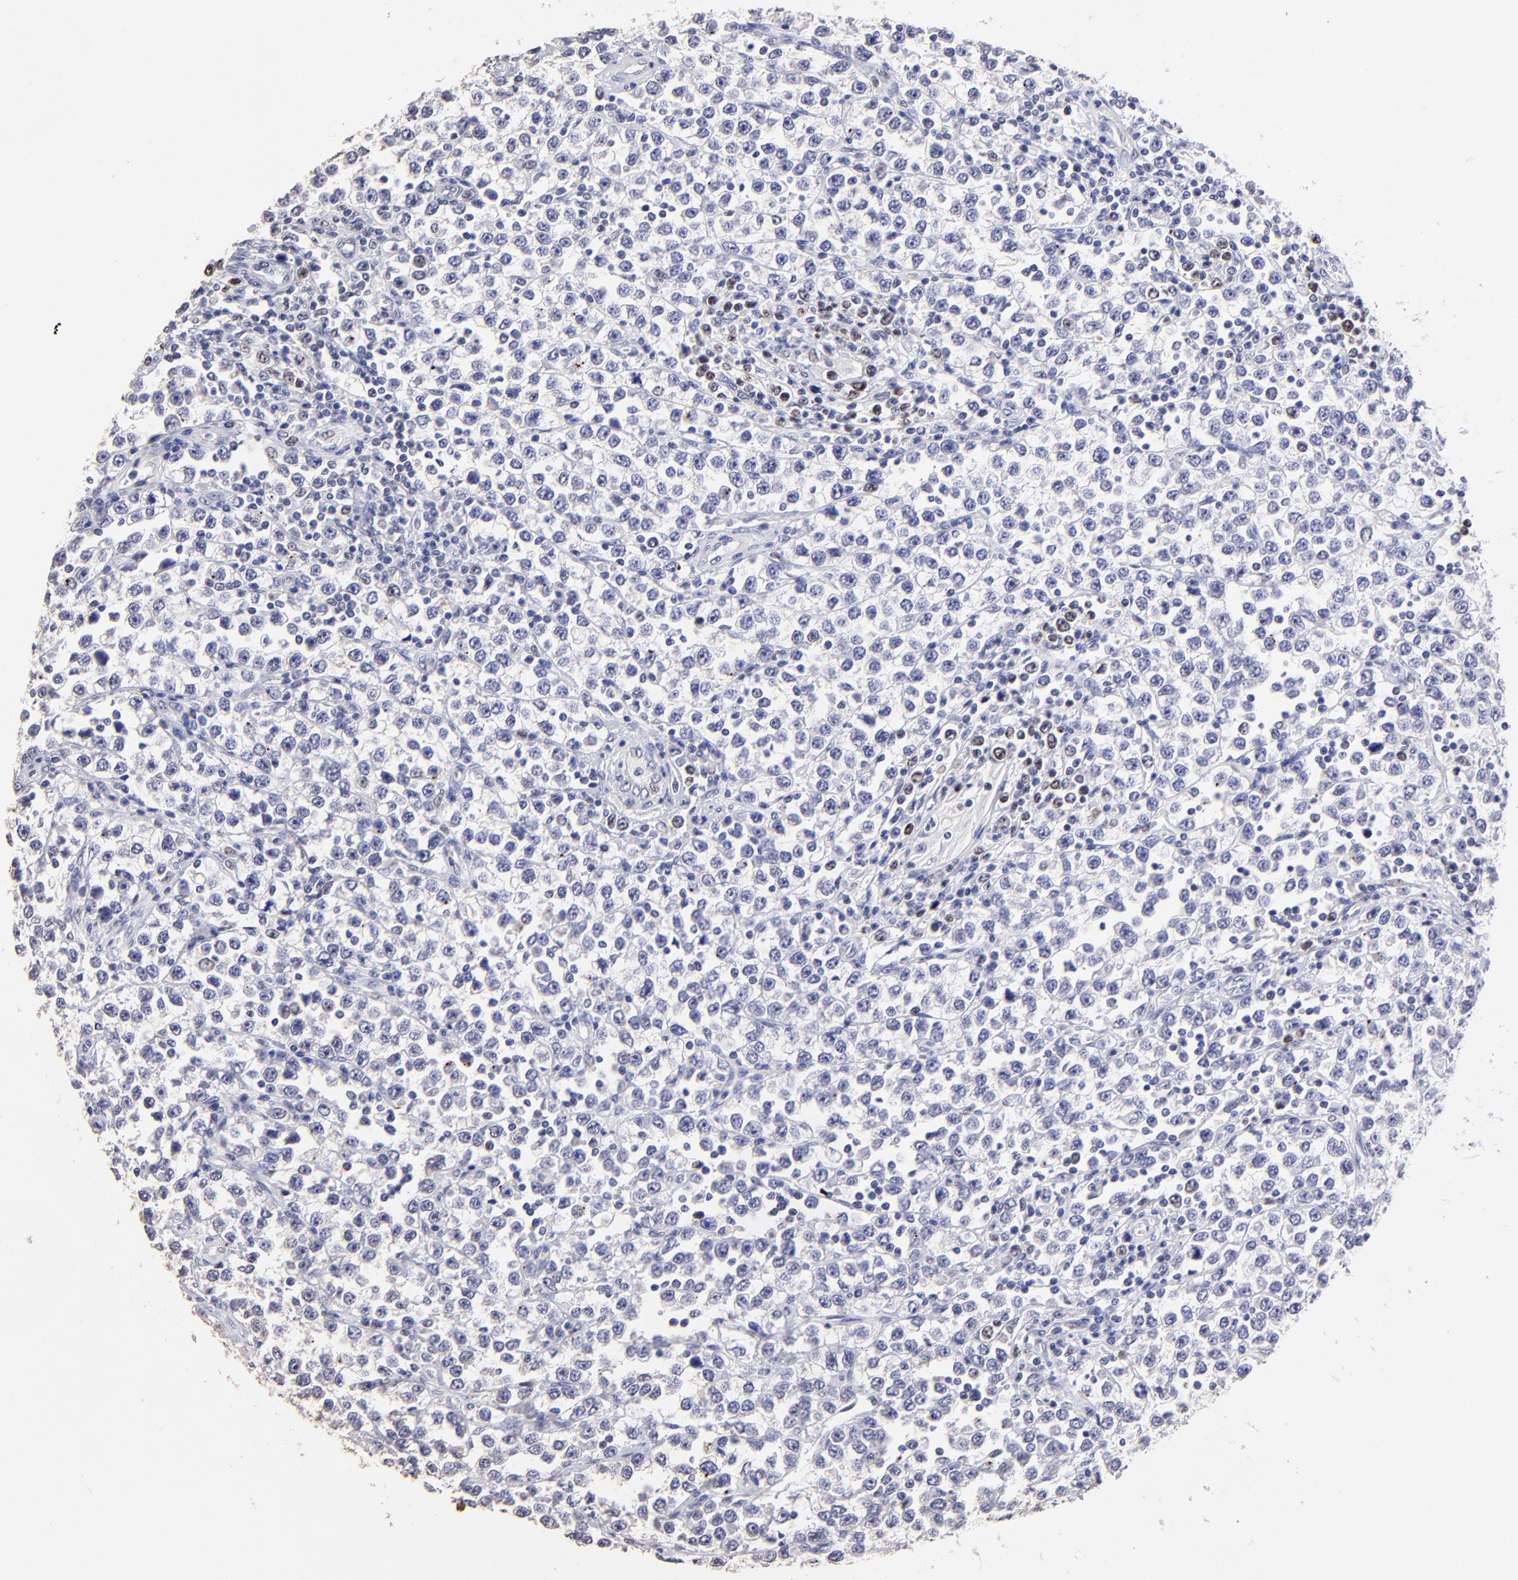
{"staining": {"intensity": "weak", "quantity": "<25%", "location": "nuclear"}, "tissue": "testis cancer", "cell_type": "Tumor cells", "image_type": "cancer", "snomed": [{"axis": "morphology", "description": "Seminoma, NOS"}, {"axis": "topography", "description": "Testis"}], "caption": "This is an IHC histopathology image of human seminoma (testis). There is no positivity in tumor cells.", "gene": "DNMT1", "patient": {"sex": "male", "age": 25}}